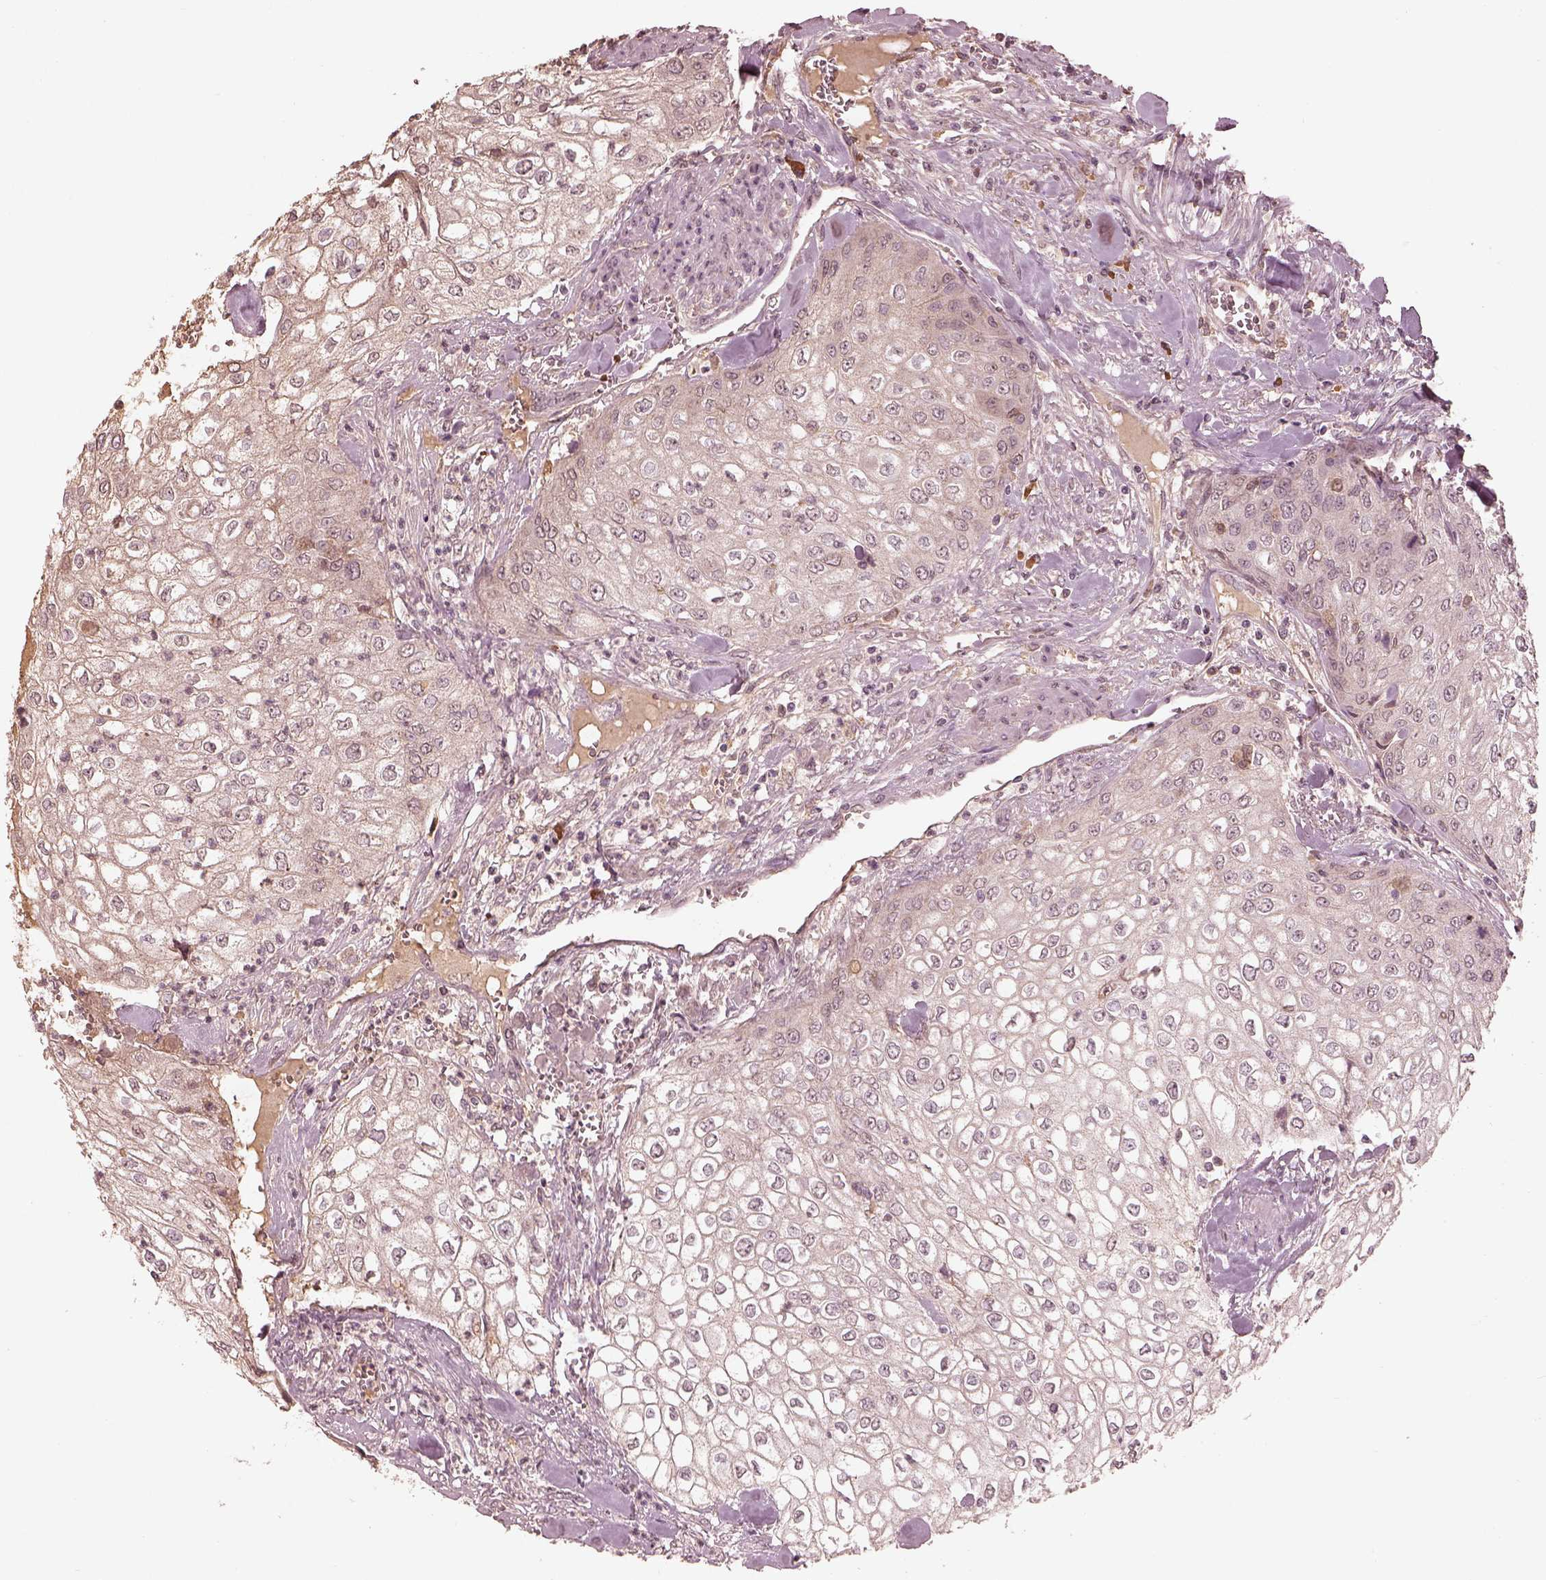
{"staining": {"intensity": "negative", "quantity": "none", "location": "none"}, "tissue": "urothelial cancer", "cell_type": "Tumor cells", "image_type": "cancer", "snomed": [{"axis": "morphology", "description": "Urothelial carcinoma, High grade"}, {"axis": "topography", "description": "Urinary bladder"}], "caption": "Histopathology image shows no significant protein staining in tumor cells of urothelial cancer. (Immunohistochemistry, brightfield microscopy, high magnification).", "gene": "CALR3", "patient": {"sex": "male", "age": 62}}